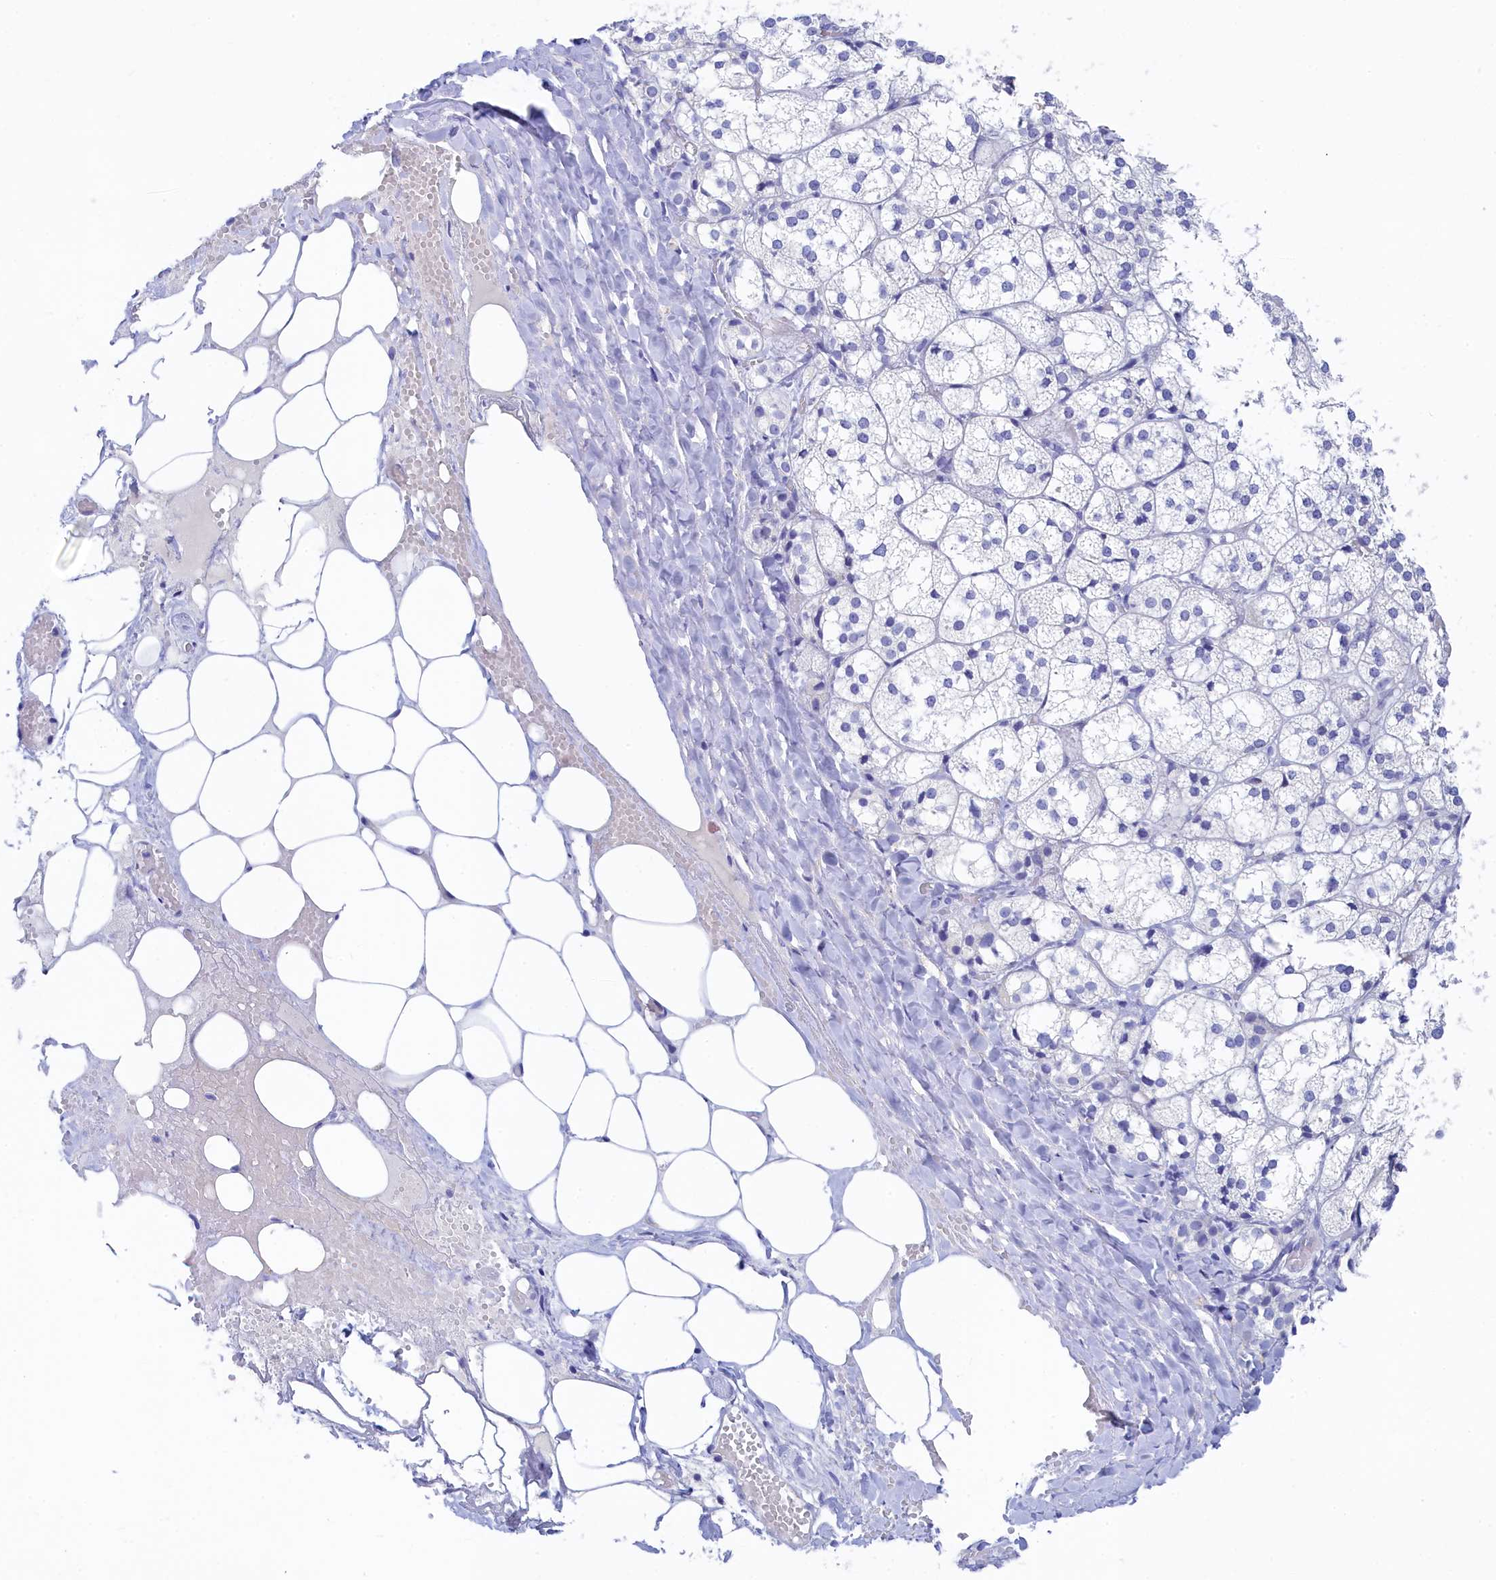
{"staining": {"intensity": "negative", "quantity": "none", "location": "none"}, "tissue": "adrenal gland", "cell_type": "Glandular cells", "image_type": "normal", "snomed": [{"axis": "morphology", "description": "Normal tissue, NOS"}, {"axis": "topography", "description": "Adrenal gland"}], "caption": "Adrenal gland stained for a protein using immunohistochemistry (IHC) demonstrates no expression glandular cells.", "gene": "TRIM10", "patient": {"sex": "female", "age": 61}}